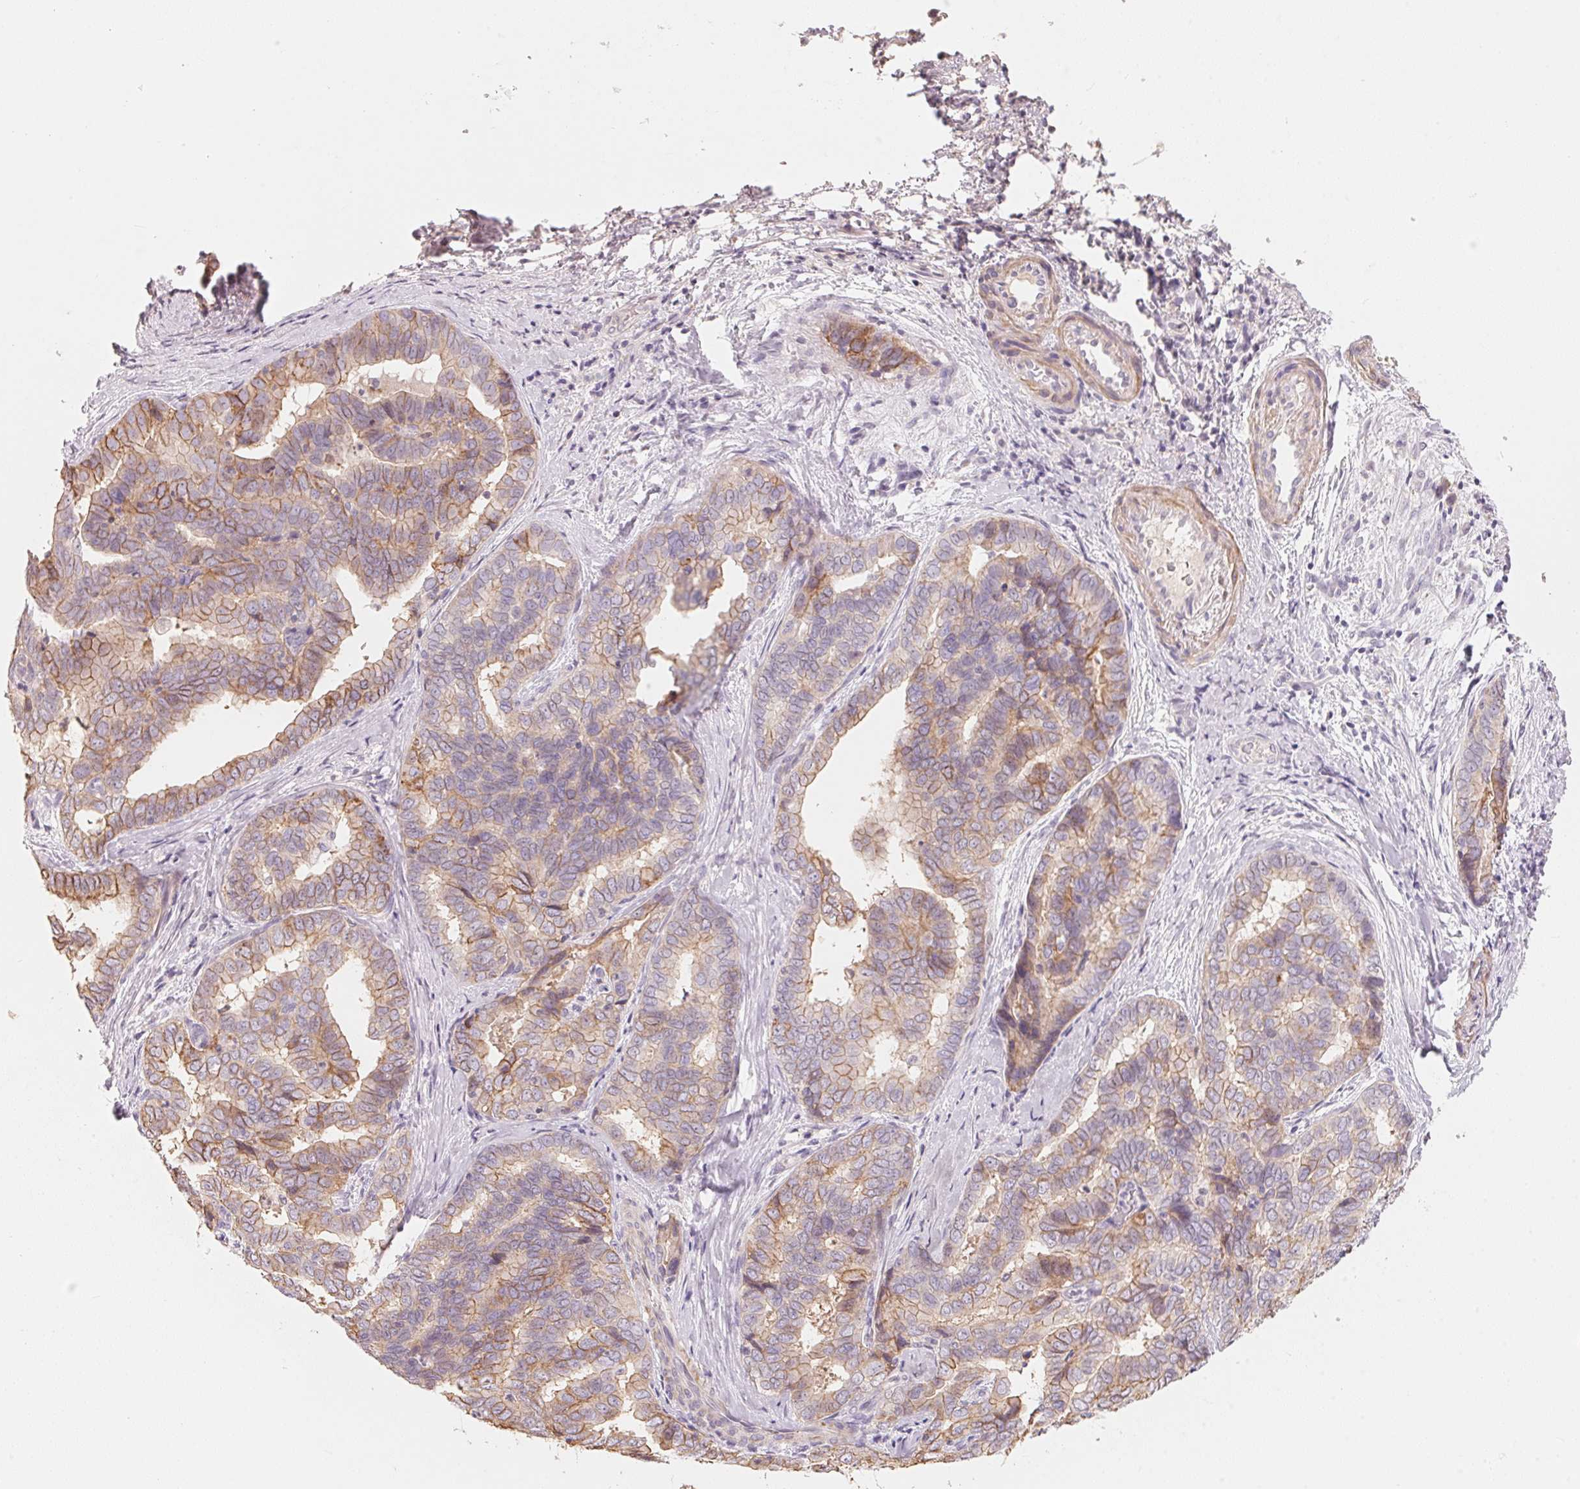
{"staining": {"intensity": "weak", "quantity": "25%-75%", "location": "cytoplasmic/membranous"}, "tissue": "liver cancer", "cell_type": "Tumor cells", "image_type": "cancer", "snomed": [{"axis": "morphology", "description": "Cholangiocarcinoma"}, {"axis": "topography", "description": "Liver"}], "caption": "Immunohistochemistry (IHC) (DAB) staining of liver cholangiocarcinoma exhibits weak cytoplasmic/membranous protein staining in approximately 25%-75% of tumor cells. Nuclei are stained in blue.", "gene": "TP53AIP1", "patient": {"sex": "female", "age": 64}}